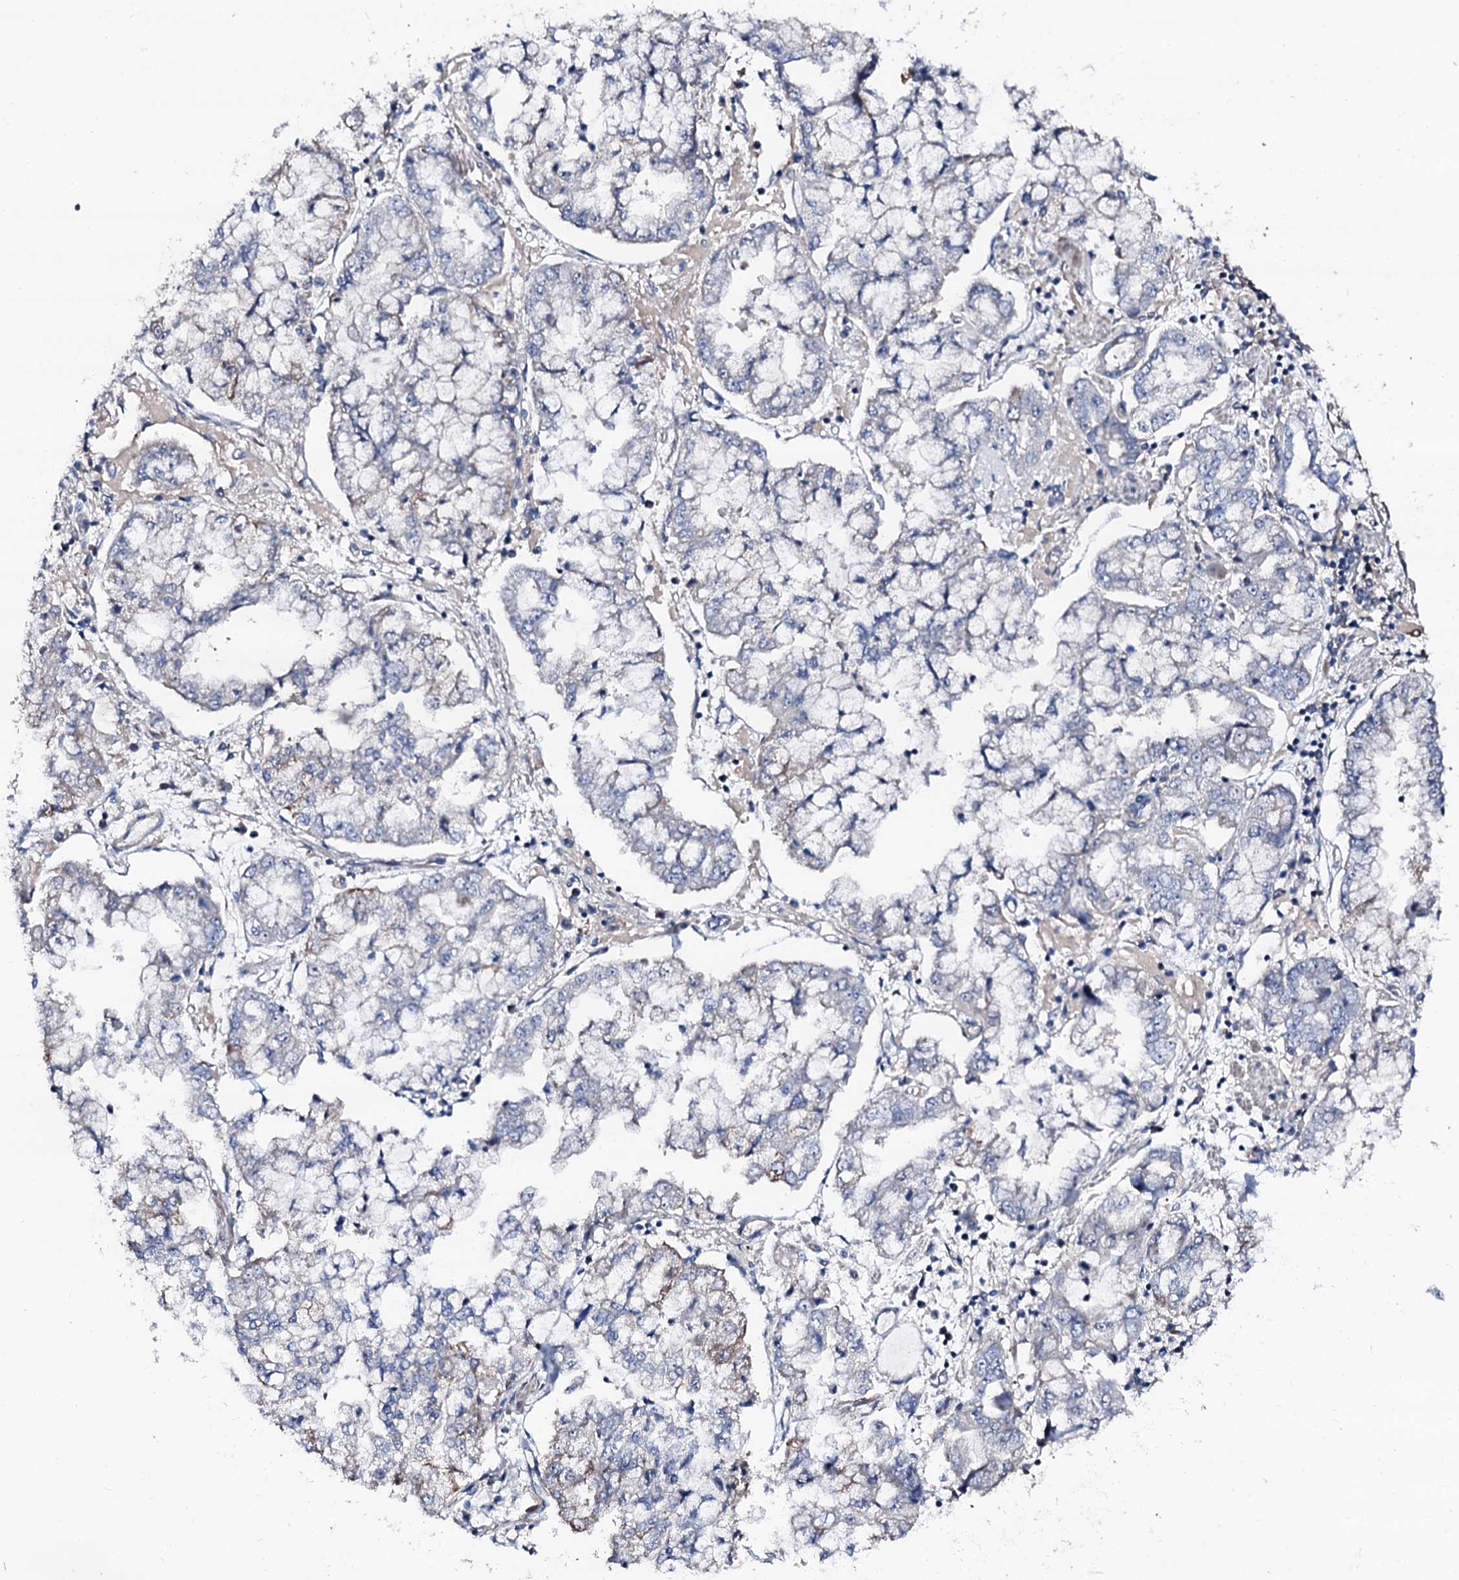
{"staining": {"intensity": "weak", "quantity": "<25%", "location": "cytoplasmic/membranous"}, "tissue": "stomach cancer", "cell_type": "Tumor cells", "image_type": "cancer", "snomed": [{"axis": "morphology", "description": "Adenocarcinoma, NOS"}, {"axis": "topography", "description": "Stomach"}], "caption": "An image of human adenocarcinoma (stomach) is negative for staining in tumor cells. (DAB (3,3'-diaminobenzidine) immunohistochemistry with hematoxylin counter stain).", "gene": "TRAFD1", "patient": {"sex": "male", "age": 76}}